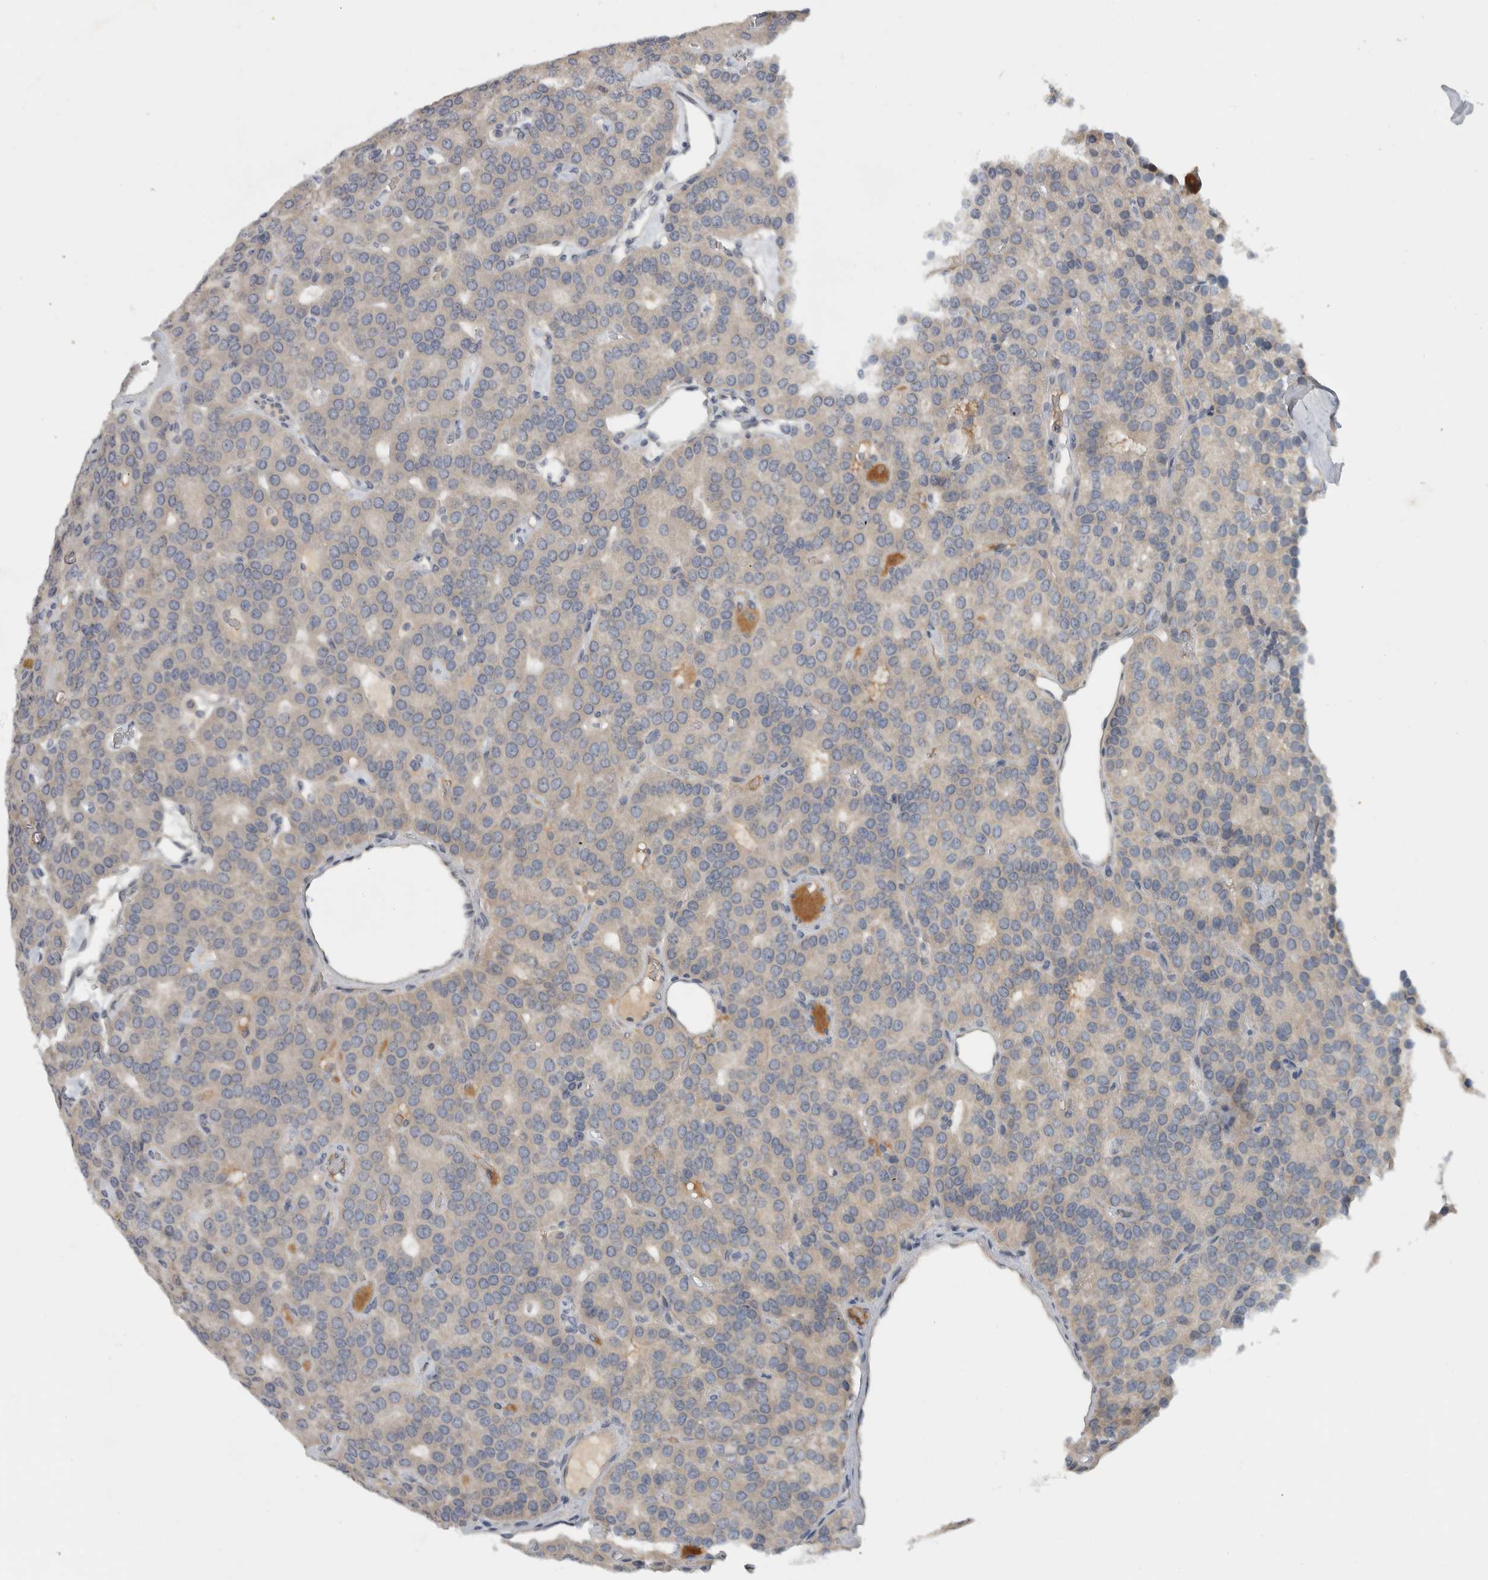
{"staining": {"intensity": "negative", "quantity": "none", "location": "none"}, "tissue": "parathyroid gland", "cell_type": "Glandular cells", "image_type": "normal", "snomed": [{"axis": "morphology", "description": "Normal tissue, NOS"}, {"axis": "morphology", "description": "Adenoma, NOS"}, {"axis": "topography", "description": "Parathyroid gland"}], "caption": "Immunohistochemistry image of normal human parathyroid gland stained for a protein (brown), which demonstrates no staining in glandular cells.", "gene": "AFP", "patient": {"sex": "female", "age": 86}}